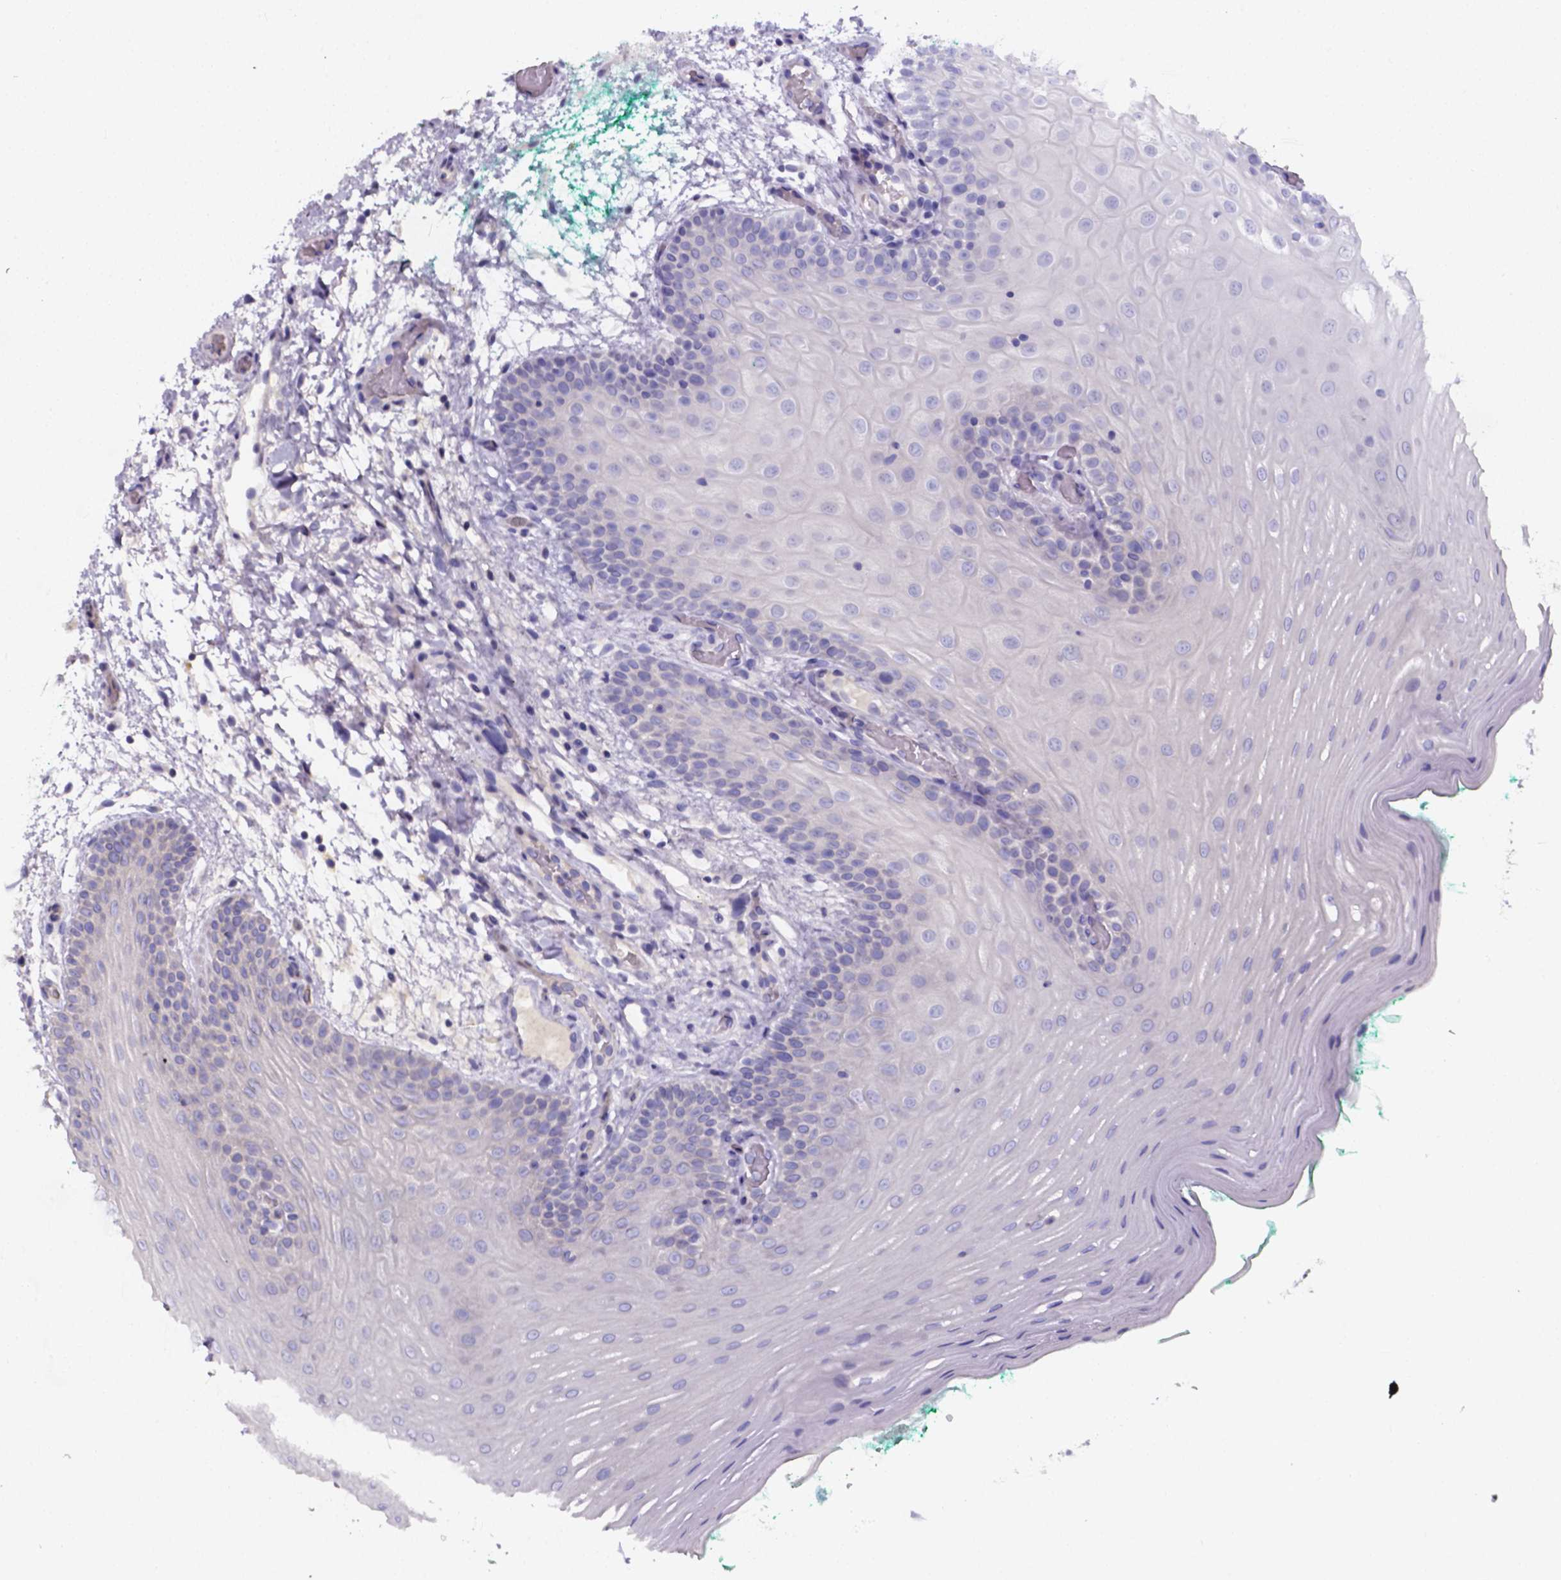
{"staining": {"intensity": "negative", "quantity": "none", "location": "none"}, "tissue": "oral mucosa", "cell_type": "Squamous epithelial cells", "image_type": "normal", "snomed": [{"axis": "morphology", "description": "Normal tissue, NOS"}, {"axis": "morphology", "description": "Squamous cell carcinoma, NOS"}, {"axis": "topography", "description": "Oral tissue"}, {"axis": "topography", "description": "Head-Neck"}], "caption": "Squamous epithelial cells show no significant protein staining in benign oral mucosa.", "gene": "CACNG8", "patient": {"sex": "male", "age": 78}}